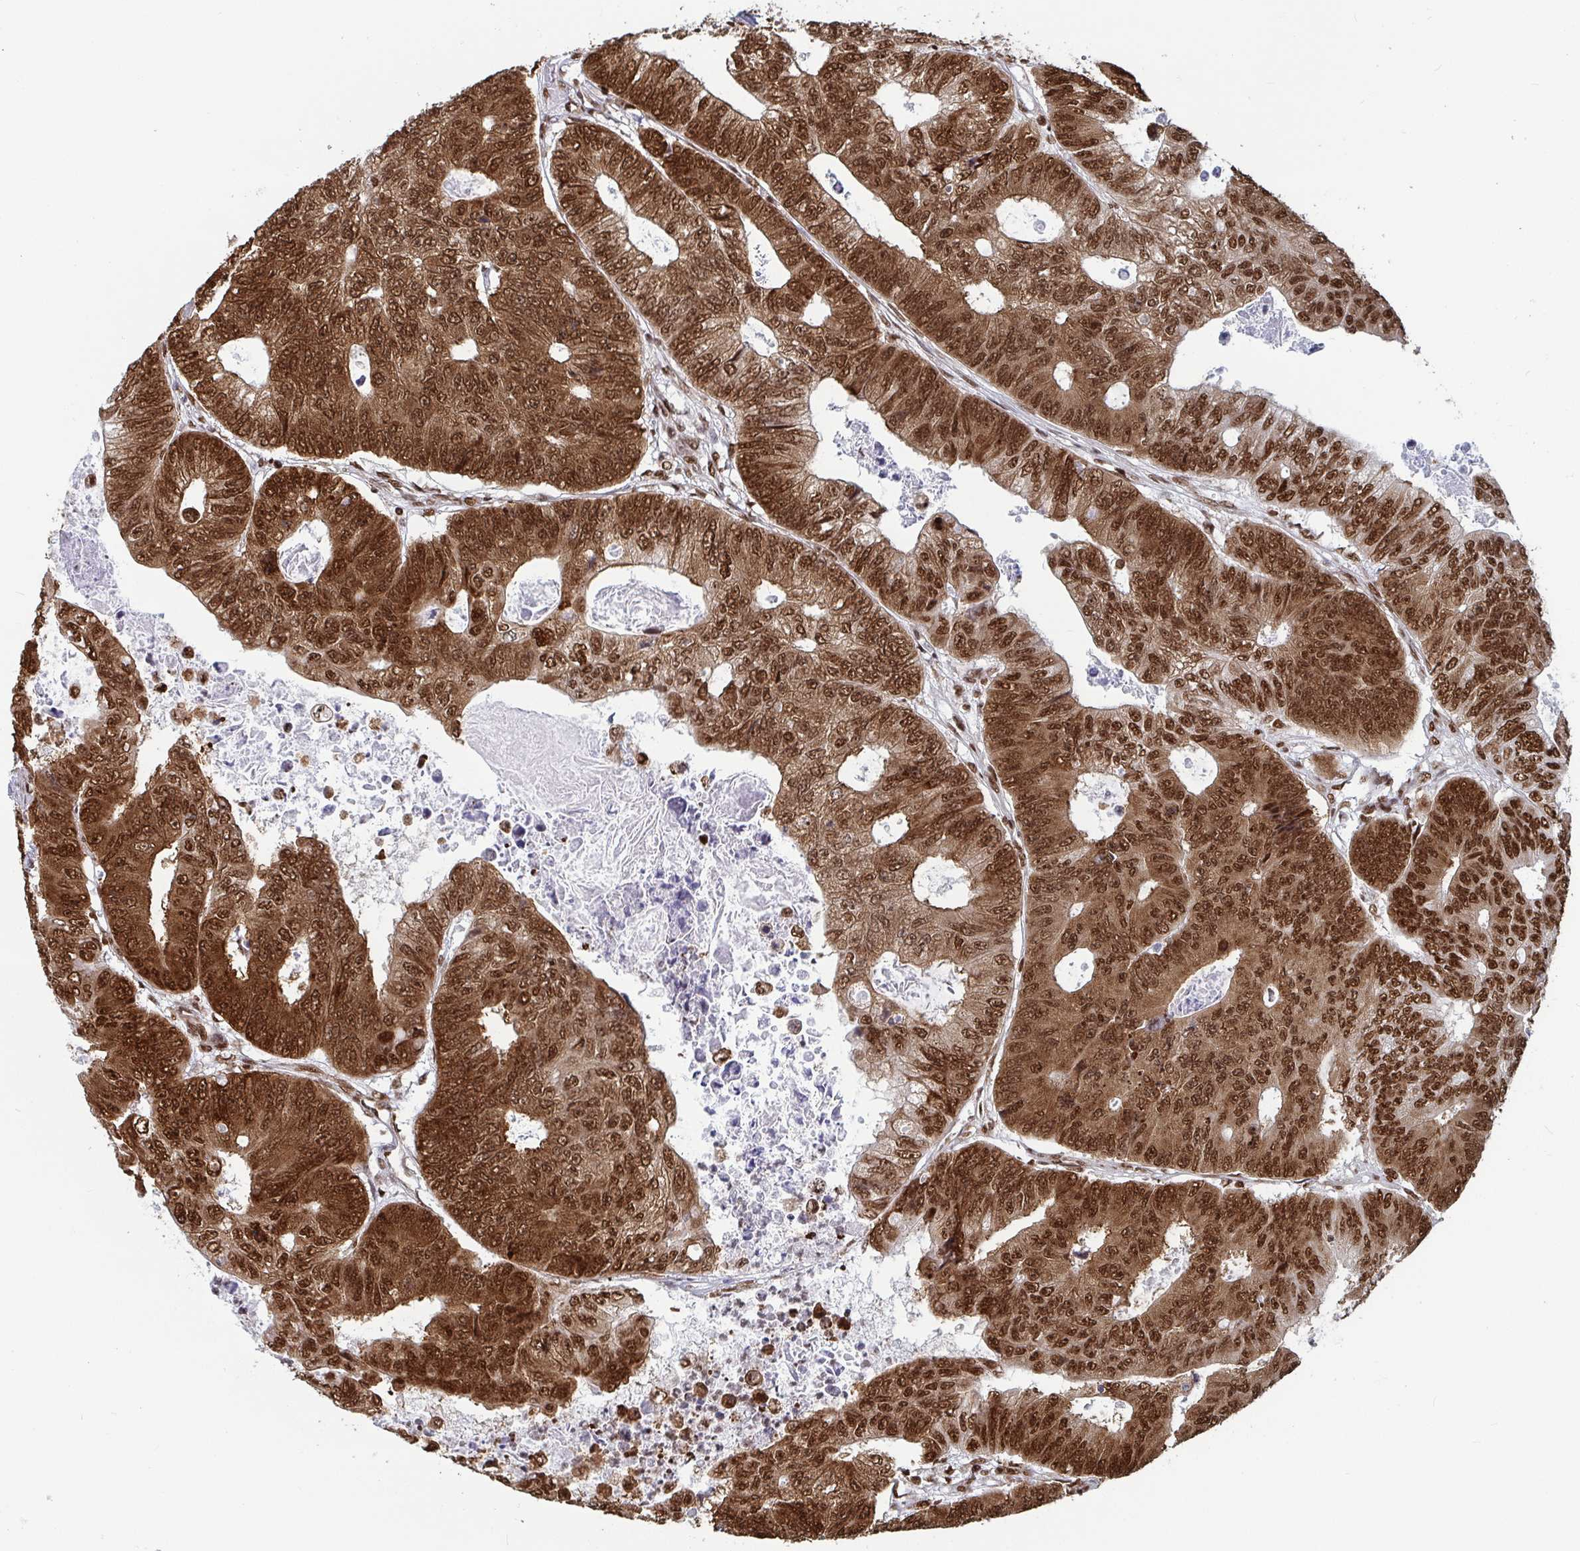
{"staining": {"intensity": "strong", "quantity": ">75%", "location": "cytoplasmic/membranous,nuclear"}, "tissue": "colorectal cancer", "cell_type": "Tumor cells", "image_type": "cancer", "snomed": [{"axis": "morphology", "description": "Adenocarcinoma, NOS"}, {"axis": "topography", "description": "Colon"}], "caption": "Tumor cells demonstrate high levels of strong cytoplasmic/membranous and nuclear expression in about >75% of cells in human colorectal adenocarcinoma. The staining is performed using DAB brown chromogen to label protein expression. The nuclei are counter-stained blue using hematoxylin.", "gene": "GAR1", "patient": {"sex": "female", "age": 48}}